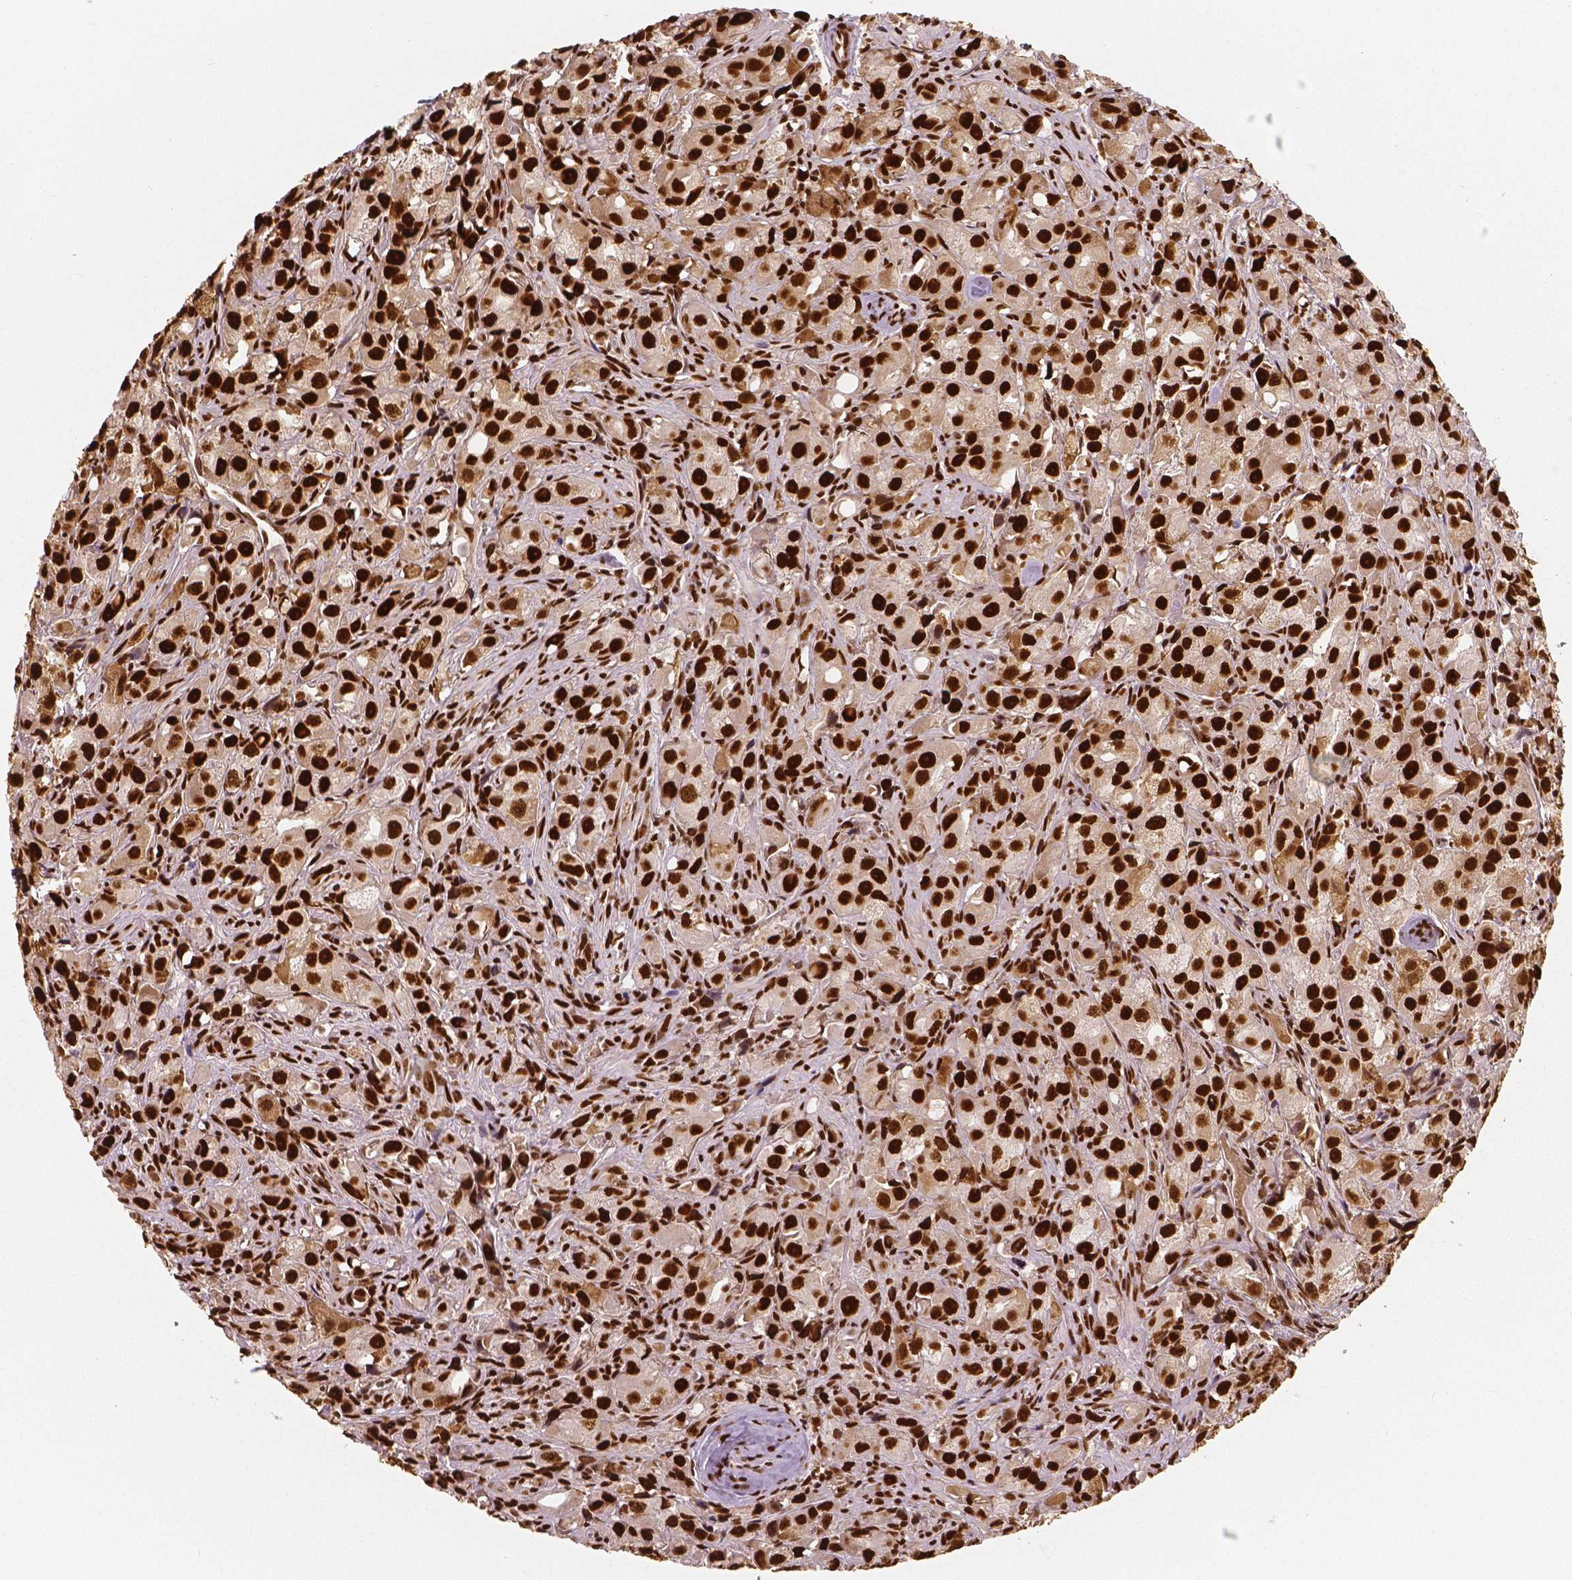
{"staining": {"intensity": "strong", "quantity": ">75%", "location": "nuclear"}, "tissue": "prostate cancer", "cell_type": "Tumor cells", "image_type": "cancer", "snomed": [{"axis": "morphology", "description": "Adenocarcinoma, High grade"}, {"axis": "topography", "description": "Prostate"}], "caption": "Prostate high-grade adenocarcinoma tissue displays strong nuclear expression in about >75% of tumor cells (Brightfield microscopy of DAB IHC at high magnification).", "gene": "NUCKS1", "patient": {"sex": "male", "age": 75}}